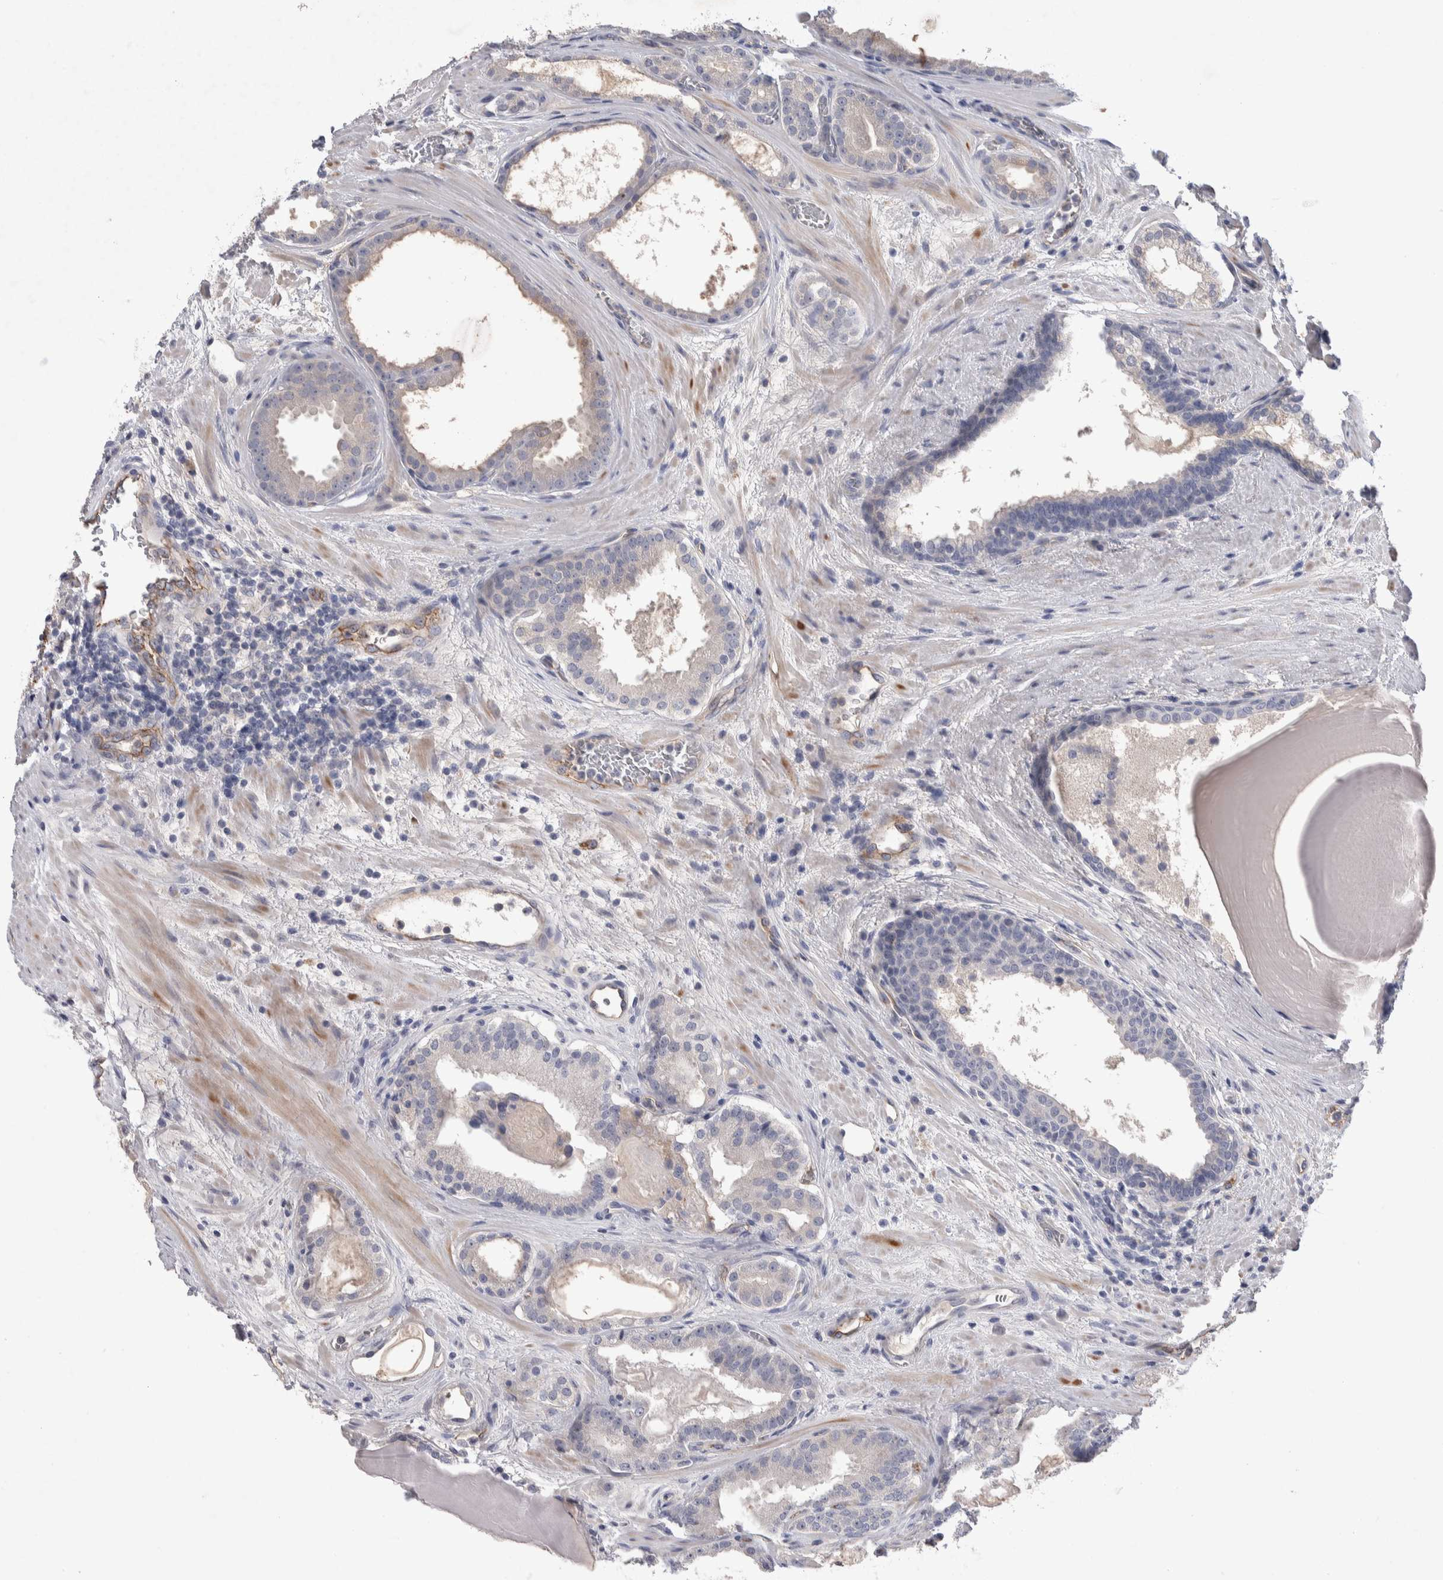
{"staining": {"intensity": "weak", "quantity": "<25%", "location": "cytoplasmic/membranous"}, "tissue": "prostate cancer", "cell_type": "Tumor cells", "image_type": "cancer", "snomed": [{"axis": "morphology", "description": "Adenocarcinoma, High grade"}, {"axis": "topography", "description": "Prostate"}], "caption": "An image of human prostate cancer is negative for staining in tumor cells. (DAB immunohistochemistry (IHC) visualized using brightfield microscopy, high magnification).", "gene": "CEP131", "patient": {"sex": "male", "age": 60}}